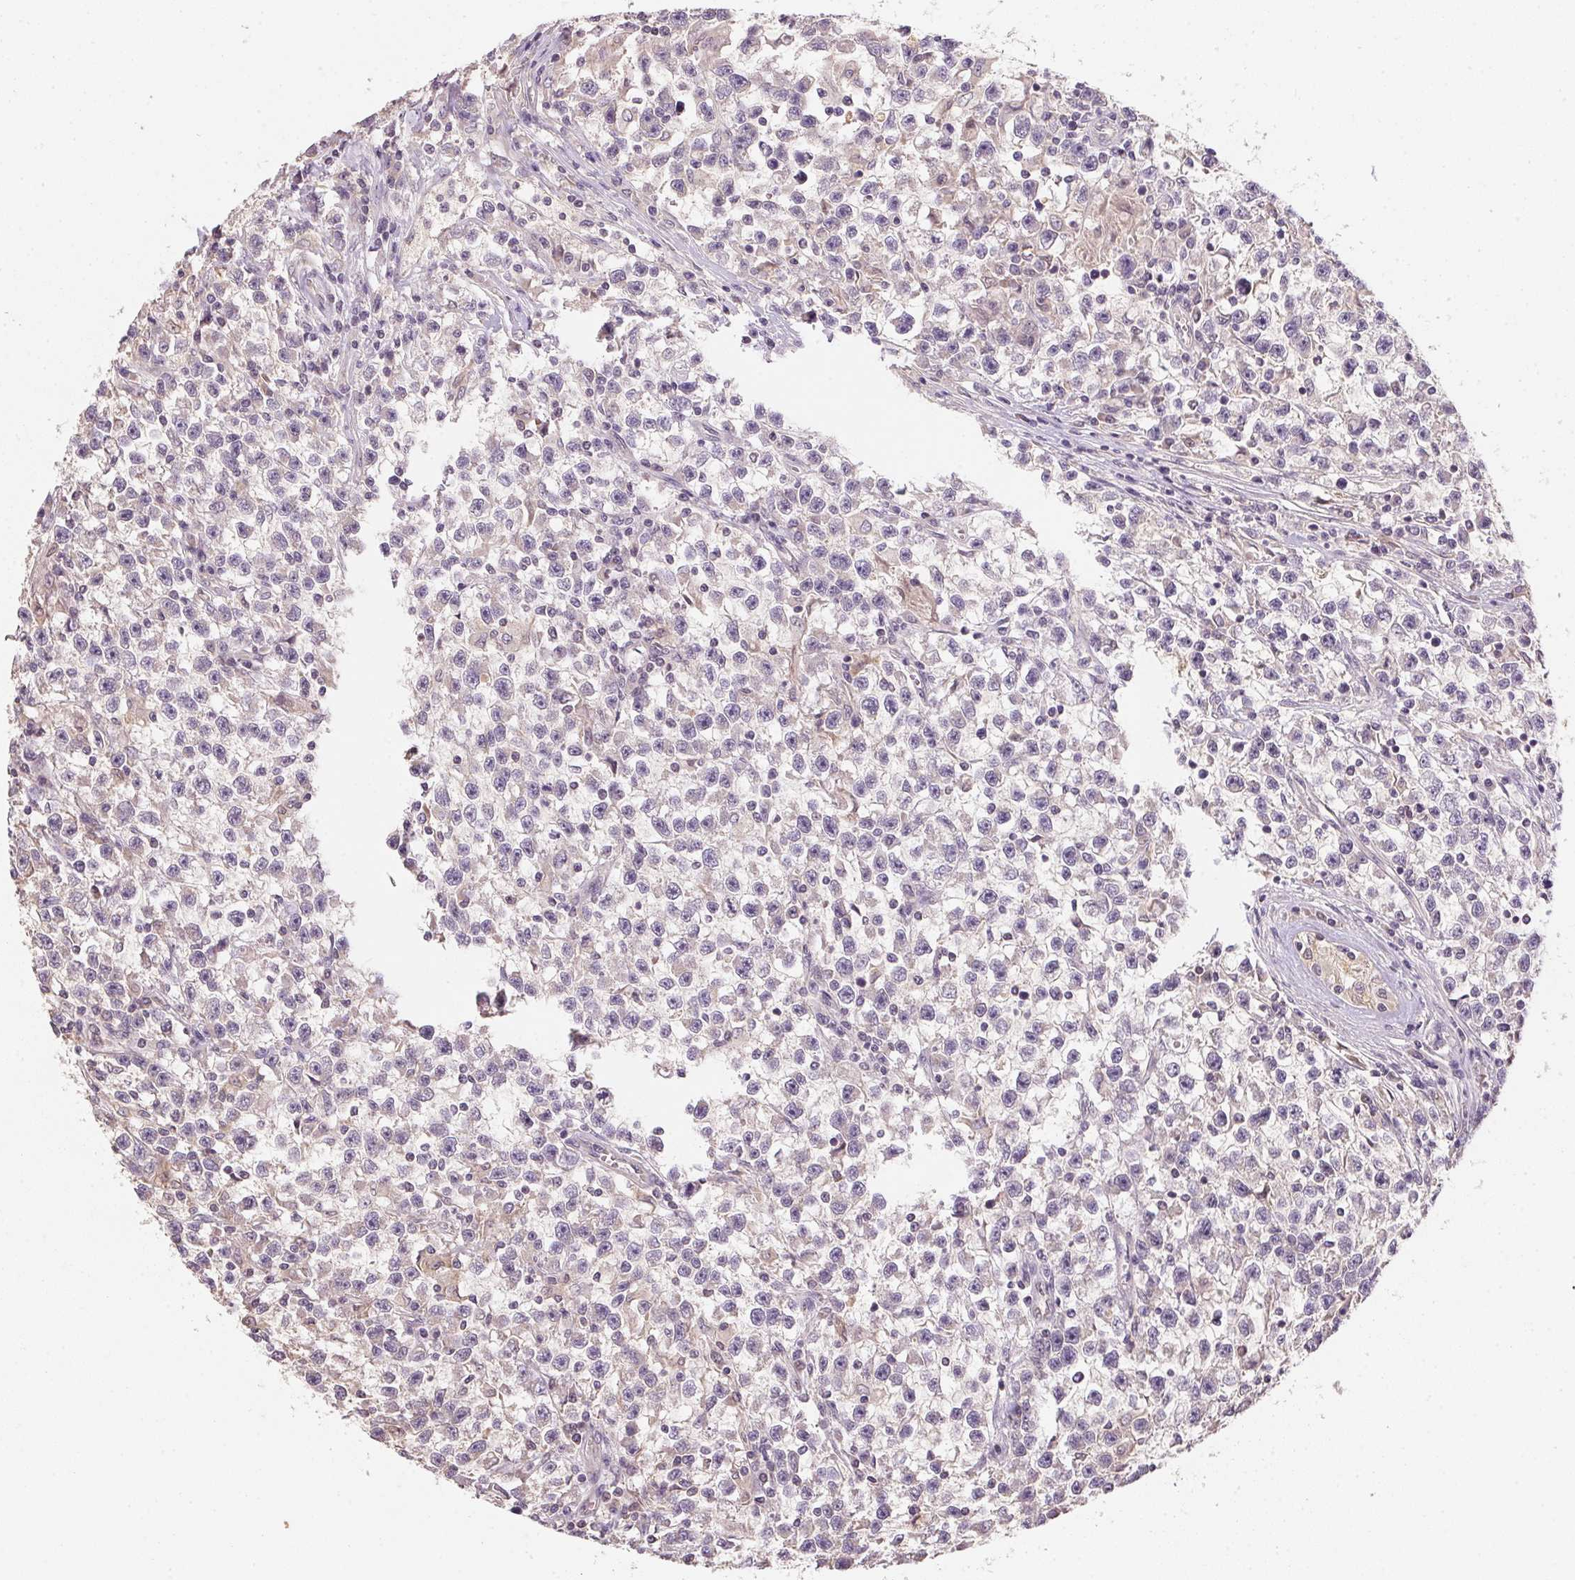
{"staining": {"intensity": "negative", "quantity": "none", "location": "none"}, "tissue": "testis cancer", "cell_type": "Tumor cells", "image_type": "cancer", "snomed": [{"axis": "morphology", "description": "Seminoma, NOS"}, {"axis": "topography", "description": "Testis"}], "caption": "The IHC image has no significant positivity in tumor cells of testis cancer (seminoma) tissue.", "gene": "ALDH8A1", "patient": {"sex": "male", "age": 31}}